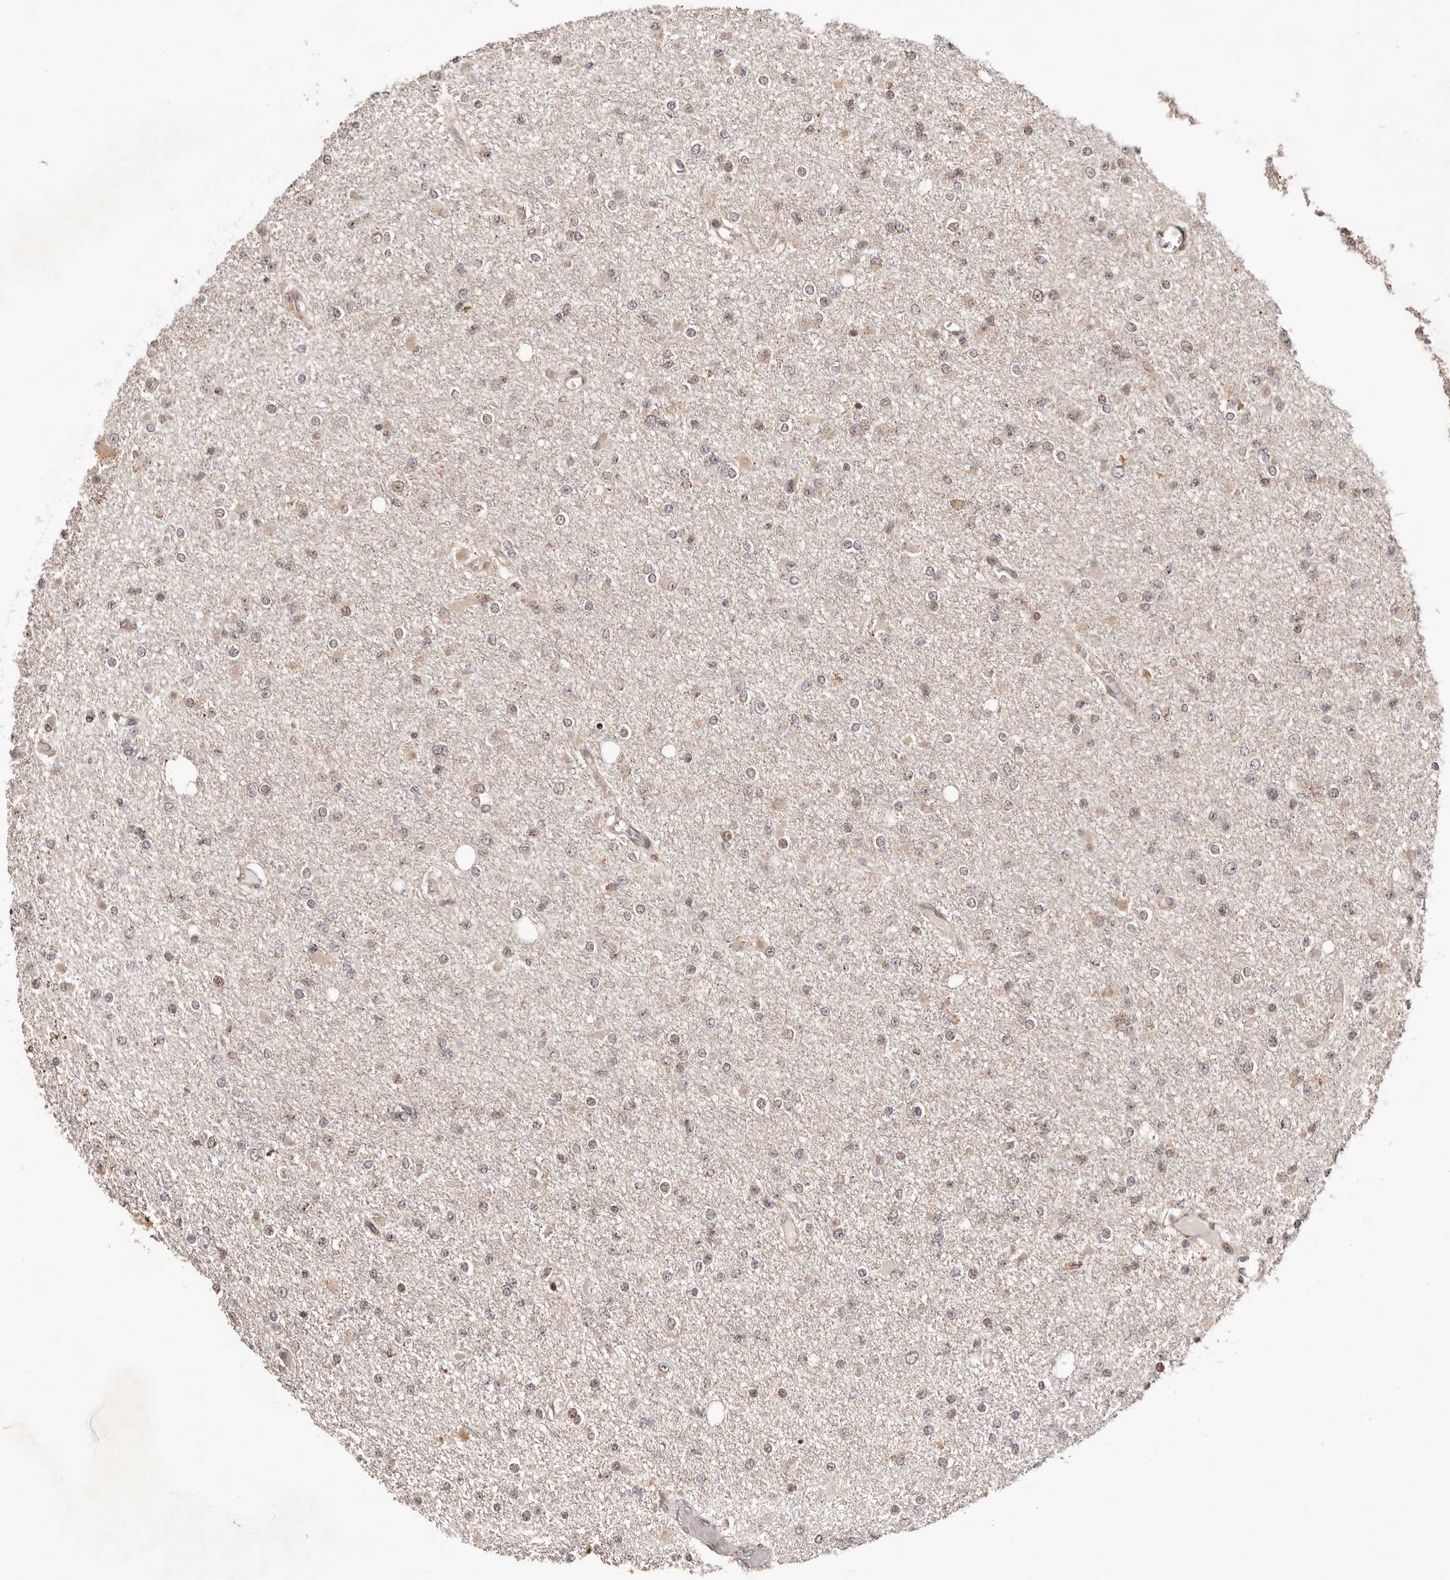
{"staining": {"intensity": "weak", "quantity": "<25%", "location": "nuclear"}, "tissue": "glioma", "cell_type": "Tumor cells", "image_type": "cancer", "snomed": [{"axis": "morphology", "description": "Glioma, malignant, Low grade"}, {"axis": "topography", "description": "Brain"}], "caption": "Immunohistochemical staining of malignant glioma (low-grade) displays no significant staining in tumor cells. (DAB (3,3'-diaminobenzidine) IHC visualized using brightfield microscopy, high magnification).", "gene": "HIVEP3", "patient": {"sex": "female", "age": 22}}